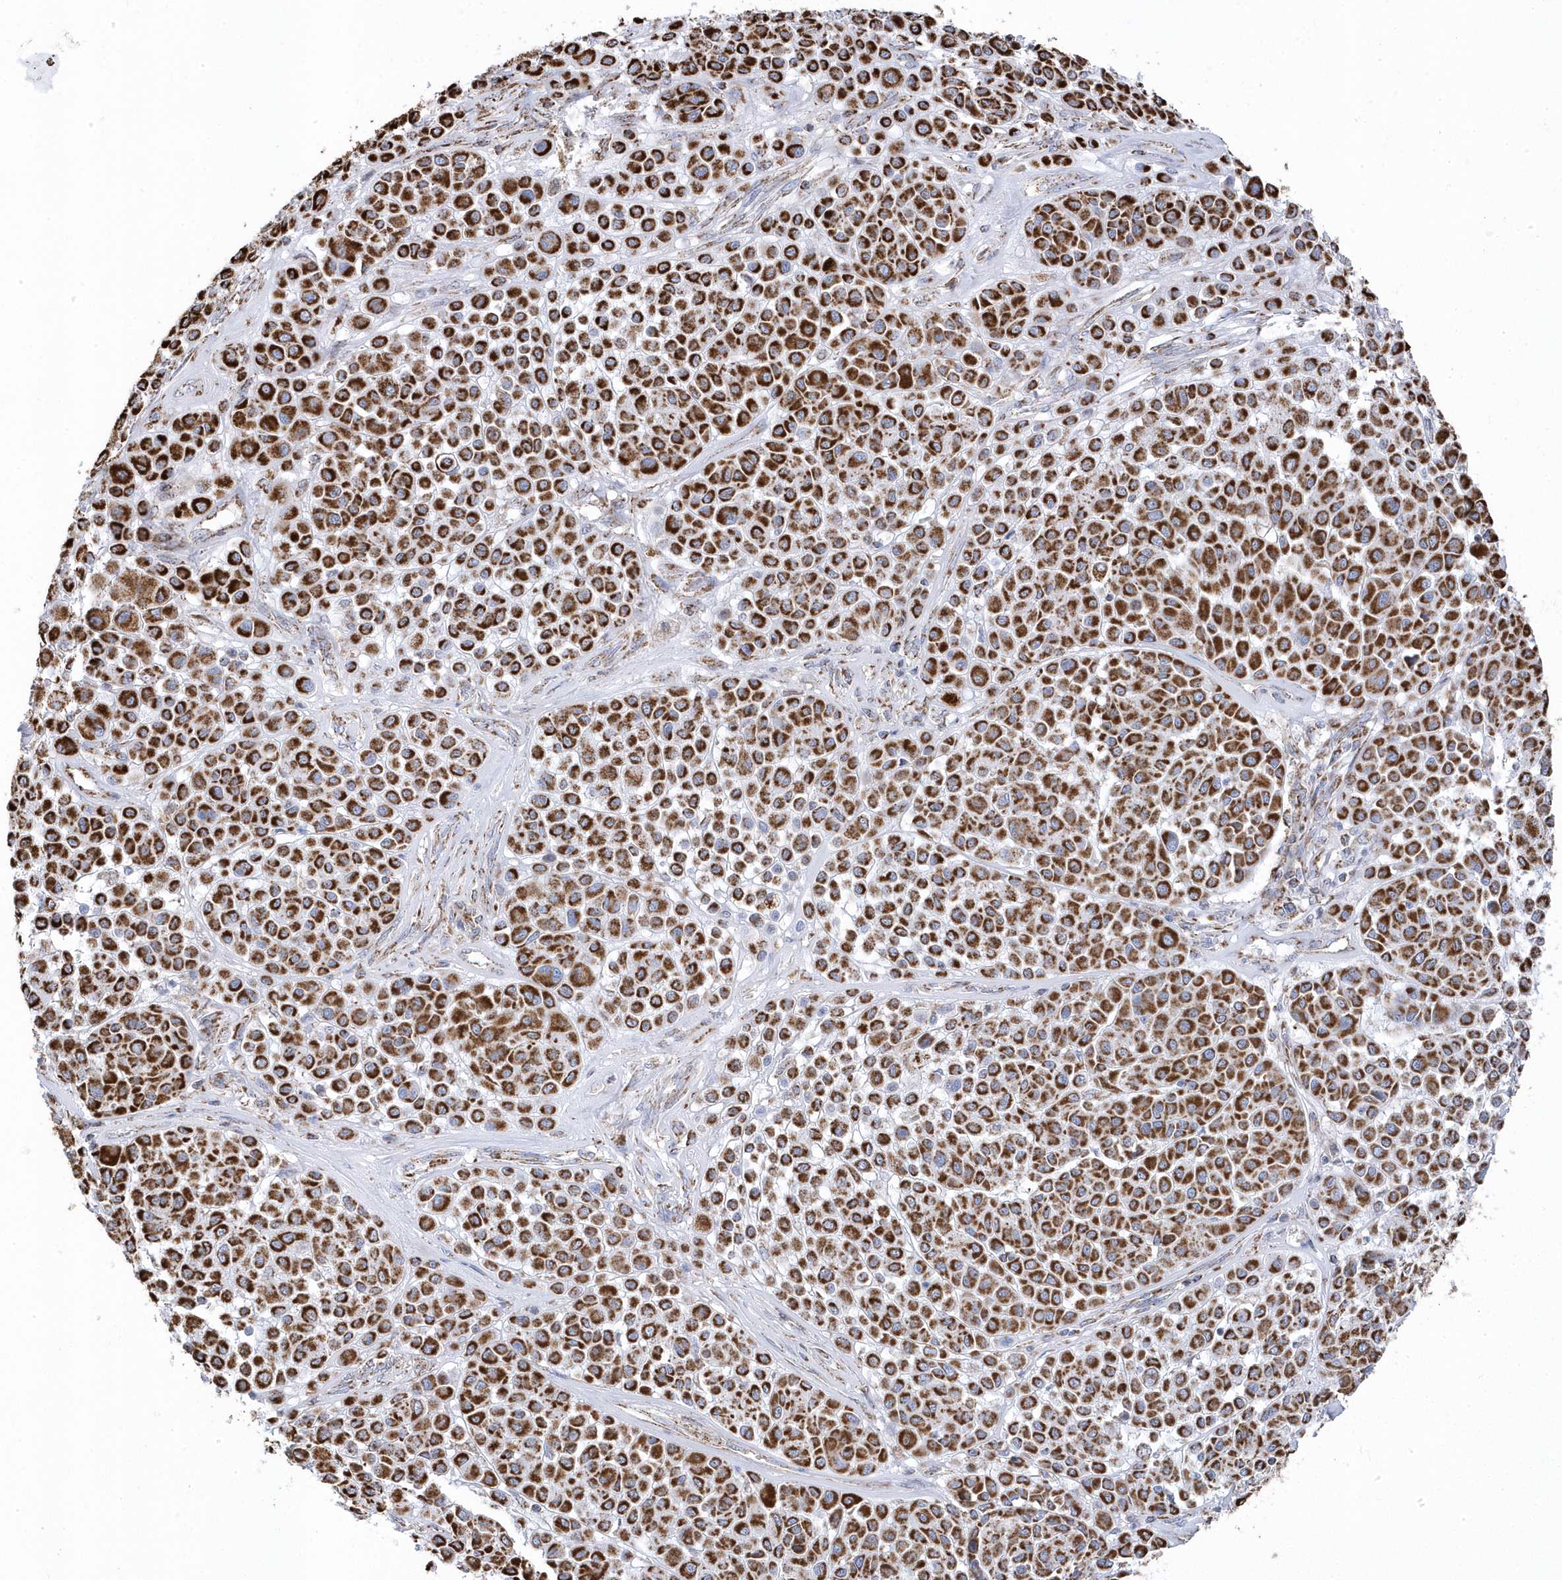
{"staining": {"intensity": "strong", "quantity": ">75%", "location": "cytoplasmic/membranous"}, "tissue": "melanoma", "cell_type": "Tumor cells", "image_type": "cancer", "snomed": [{"axis": "morphology", "description": "Malignant melanoma, Metastatic site"}, {"axis": "topography", "description": "Soft tissue"}], "caption": "An image showing strong cytoplasmic/membranous staining in approximately >75% of tumor cells in malignant melanoma (metastatic site), as visualized by brown immunohistochemical staining.", "gene": "GTPBP8", "patient": {"sex": "male", "age": 41}}